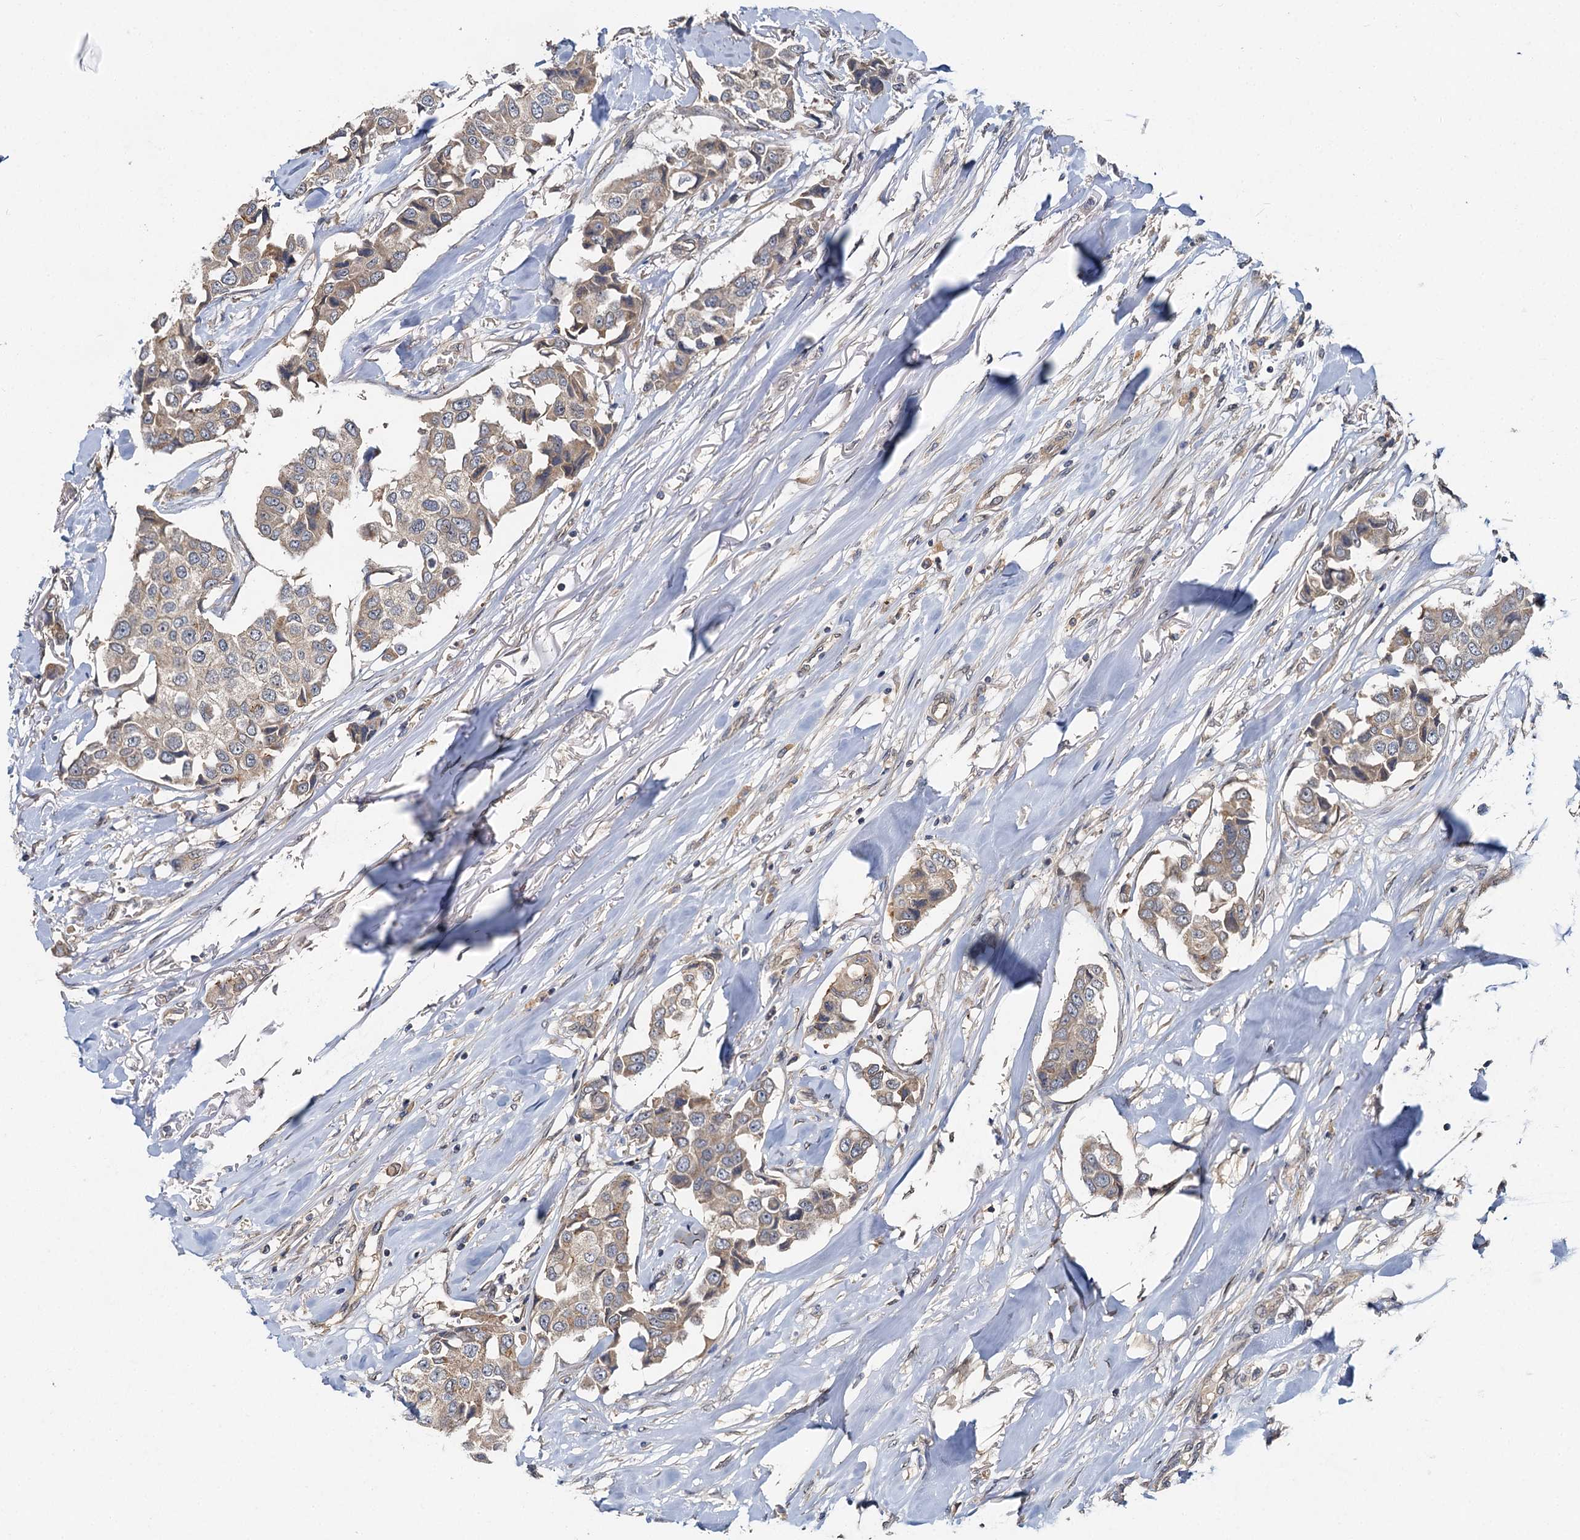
{"staining": {"intensity": "weak", "quantity": "25%-75%", "location": "cytoplasmic/membranous"}, "tissue": "breast cancer", "cell_type": "Tumor cells", "image_type": "cancer", "snomed": [{"axis": "morphology", "description": "Duct carcinoma"}, {"axis": "topography", "description": "Breast"}], "caption": "Tumor cells exhibit low levels of weak cytoplasmic/membranous positivity in about 25%-75% of cells in human breast cancer (infiltrating ductal carcinoma).", "gene": "ZNF324", "patient": {"sex": "female", "age": 80}}